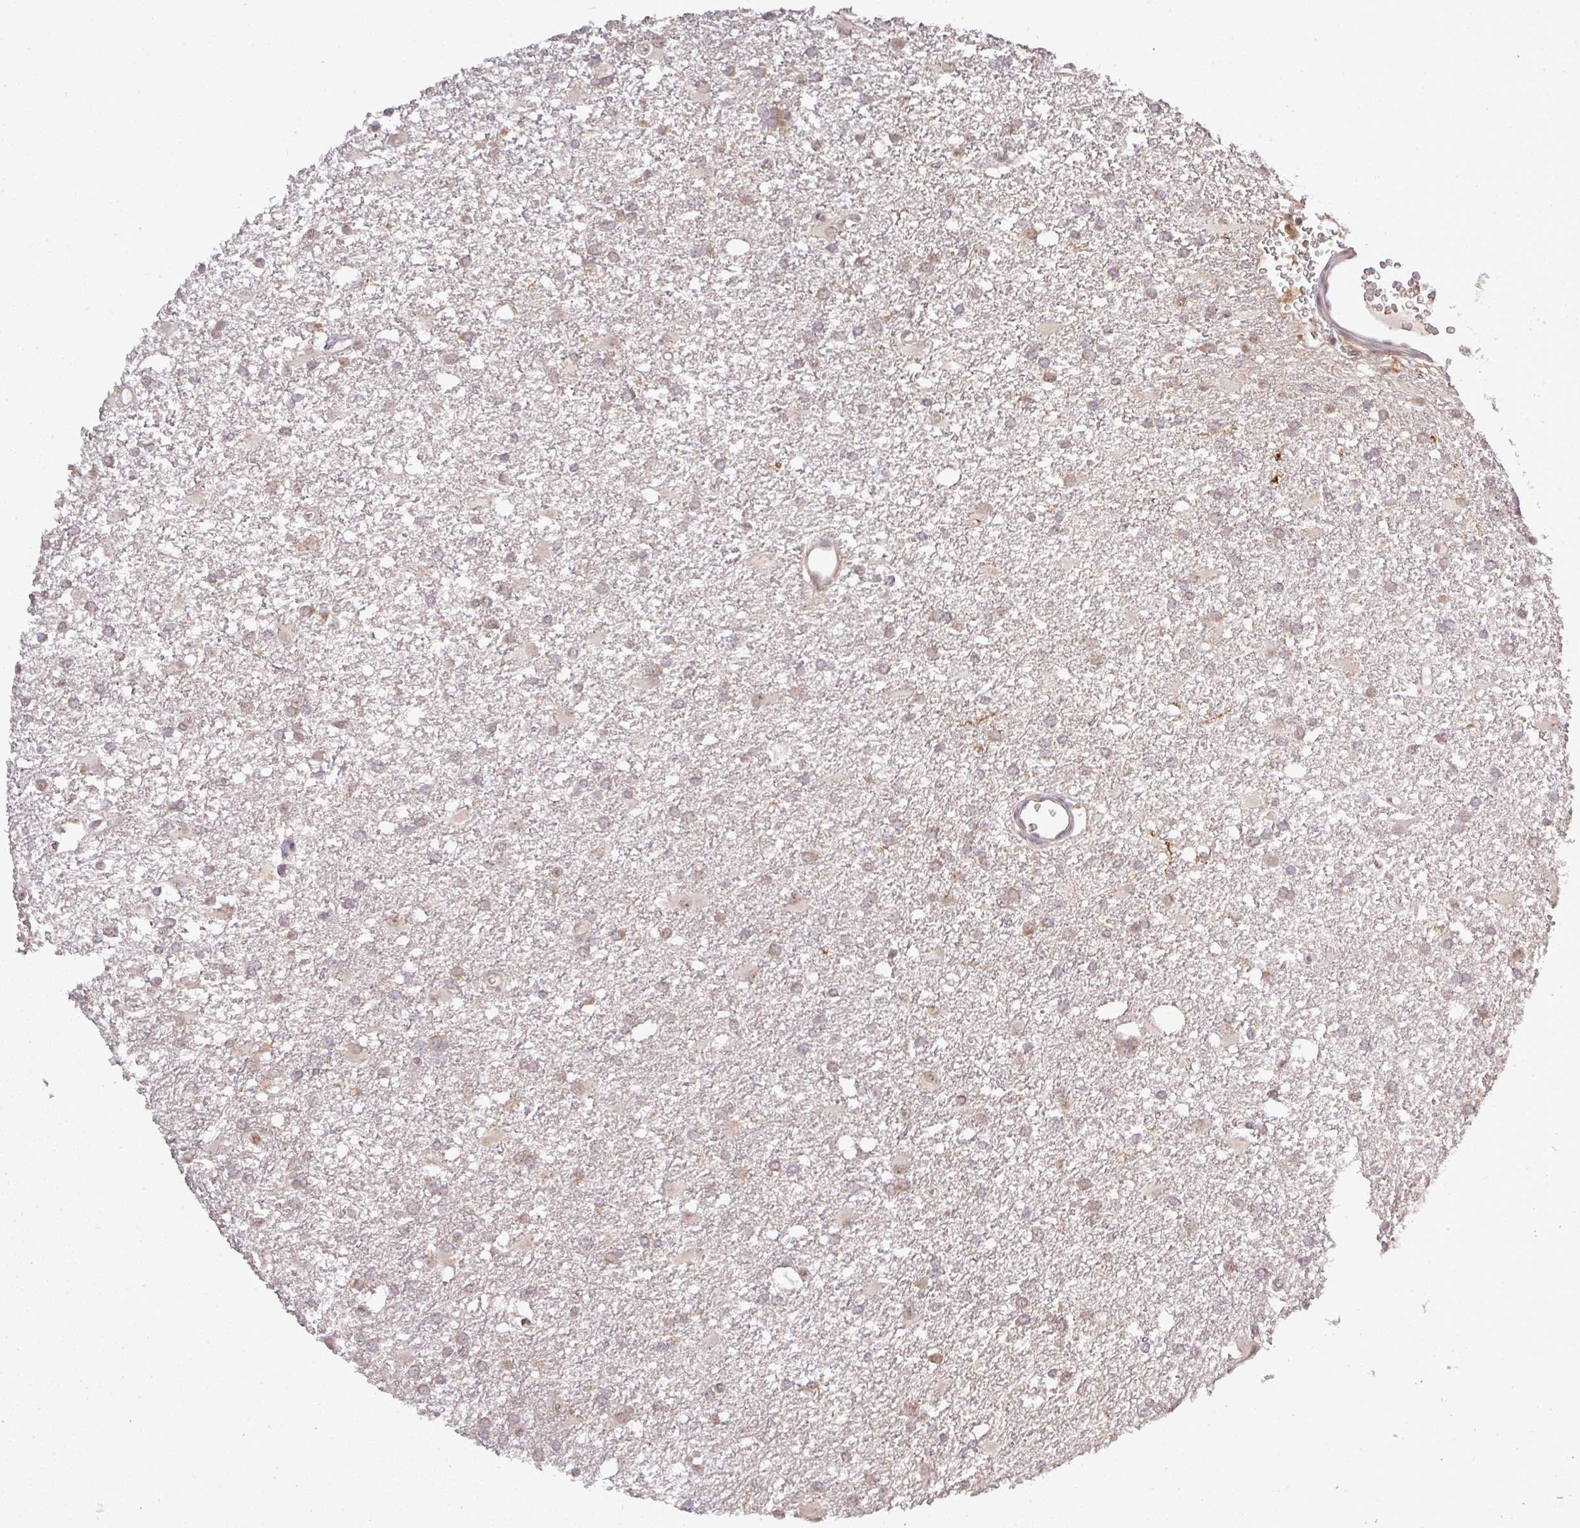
{"staining": {"intensity": "weak", "quantity": ">75%", "location": "cytoplasmic/membranous,nuclear"}, "tissue": "glioma", "cell_type": "Tumor cells", "image_type": "cancer", "snomed": [{"axis": "morphology", "description": "Glioma, malignant, High grade"}, {"axis": "topography", "description": "Brain"}], "caption": "There is low levels of weak cytoplasmic/membranous and nuclear staining in tumor cells of glioma, as demonstrated by immunohistochemical staining (brown color).", "gene": "FAM153A", "patient": {"sex": "male", "age": 48}}